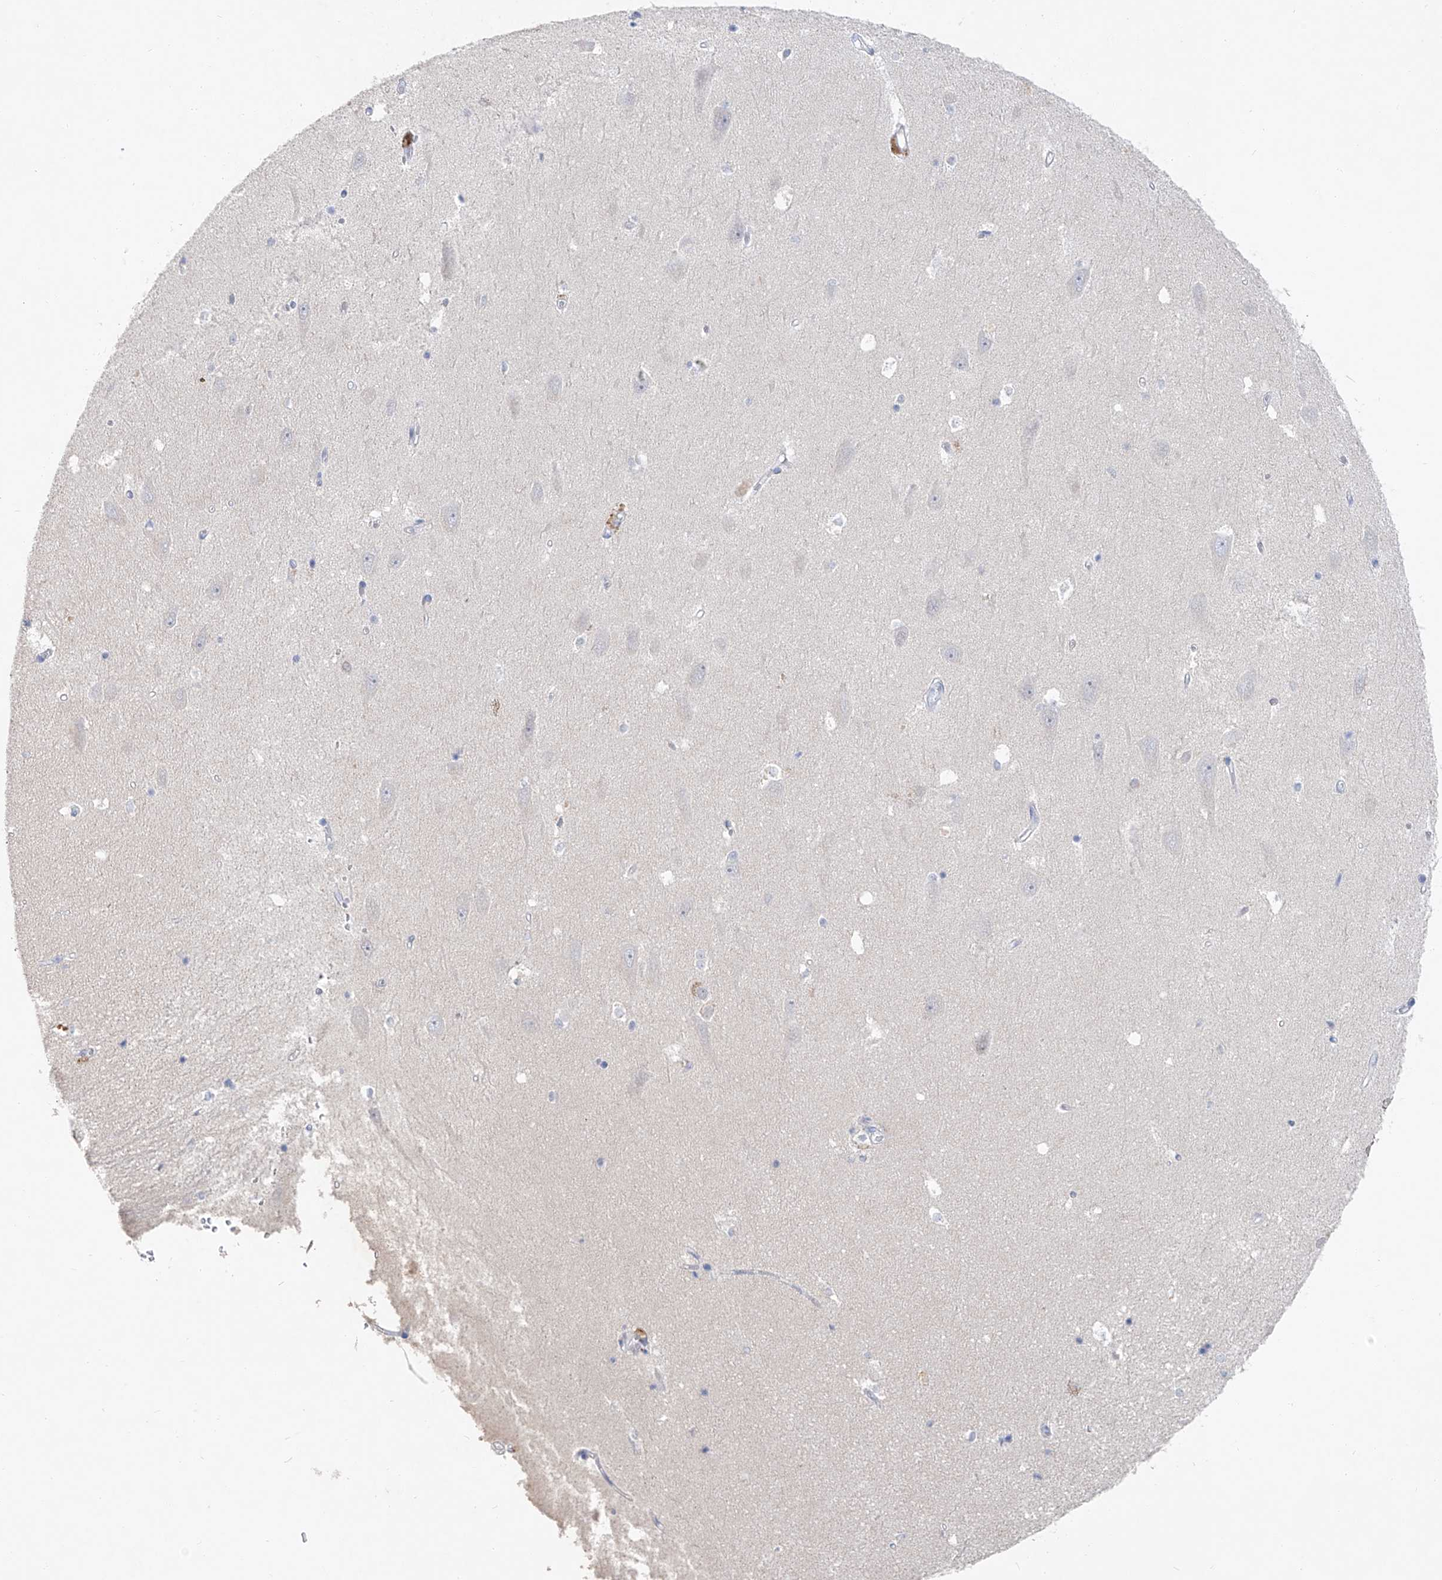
{"staining": {"intensity": "negative", "quantity": "none", "location": "none"}, "tissue": "hippocampus", "cell_type": "Glial cells", "image_type": "normal", "snomed": [{"axis": "morphology", "description": "Normal tissue, NOS"}, {"axis": "topography", "description": "Hippocampus"}], "caption": "This is a photomicrograph of immunohistochemistry staining of benign hippocampus, which shows no positivity in glial cells.", "gene": "FRS3", "patient": {"sex": "male", "age": 45}}